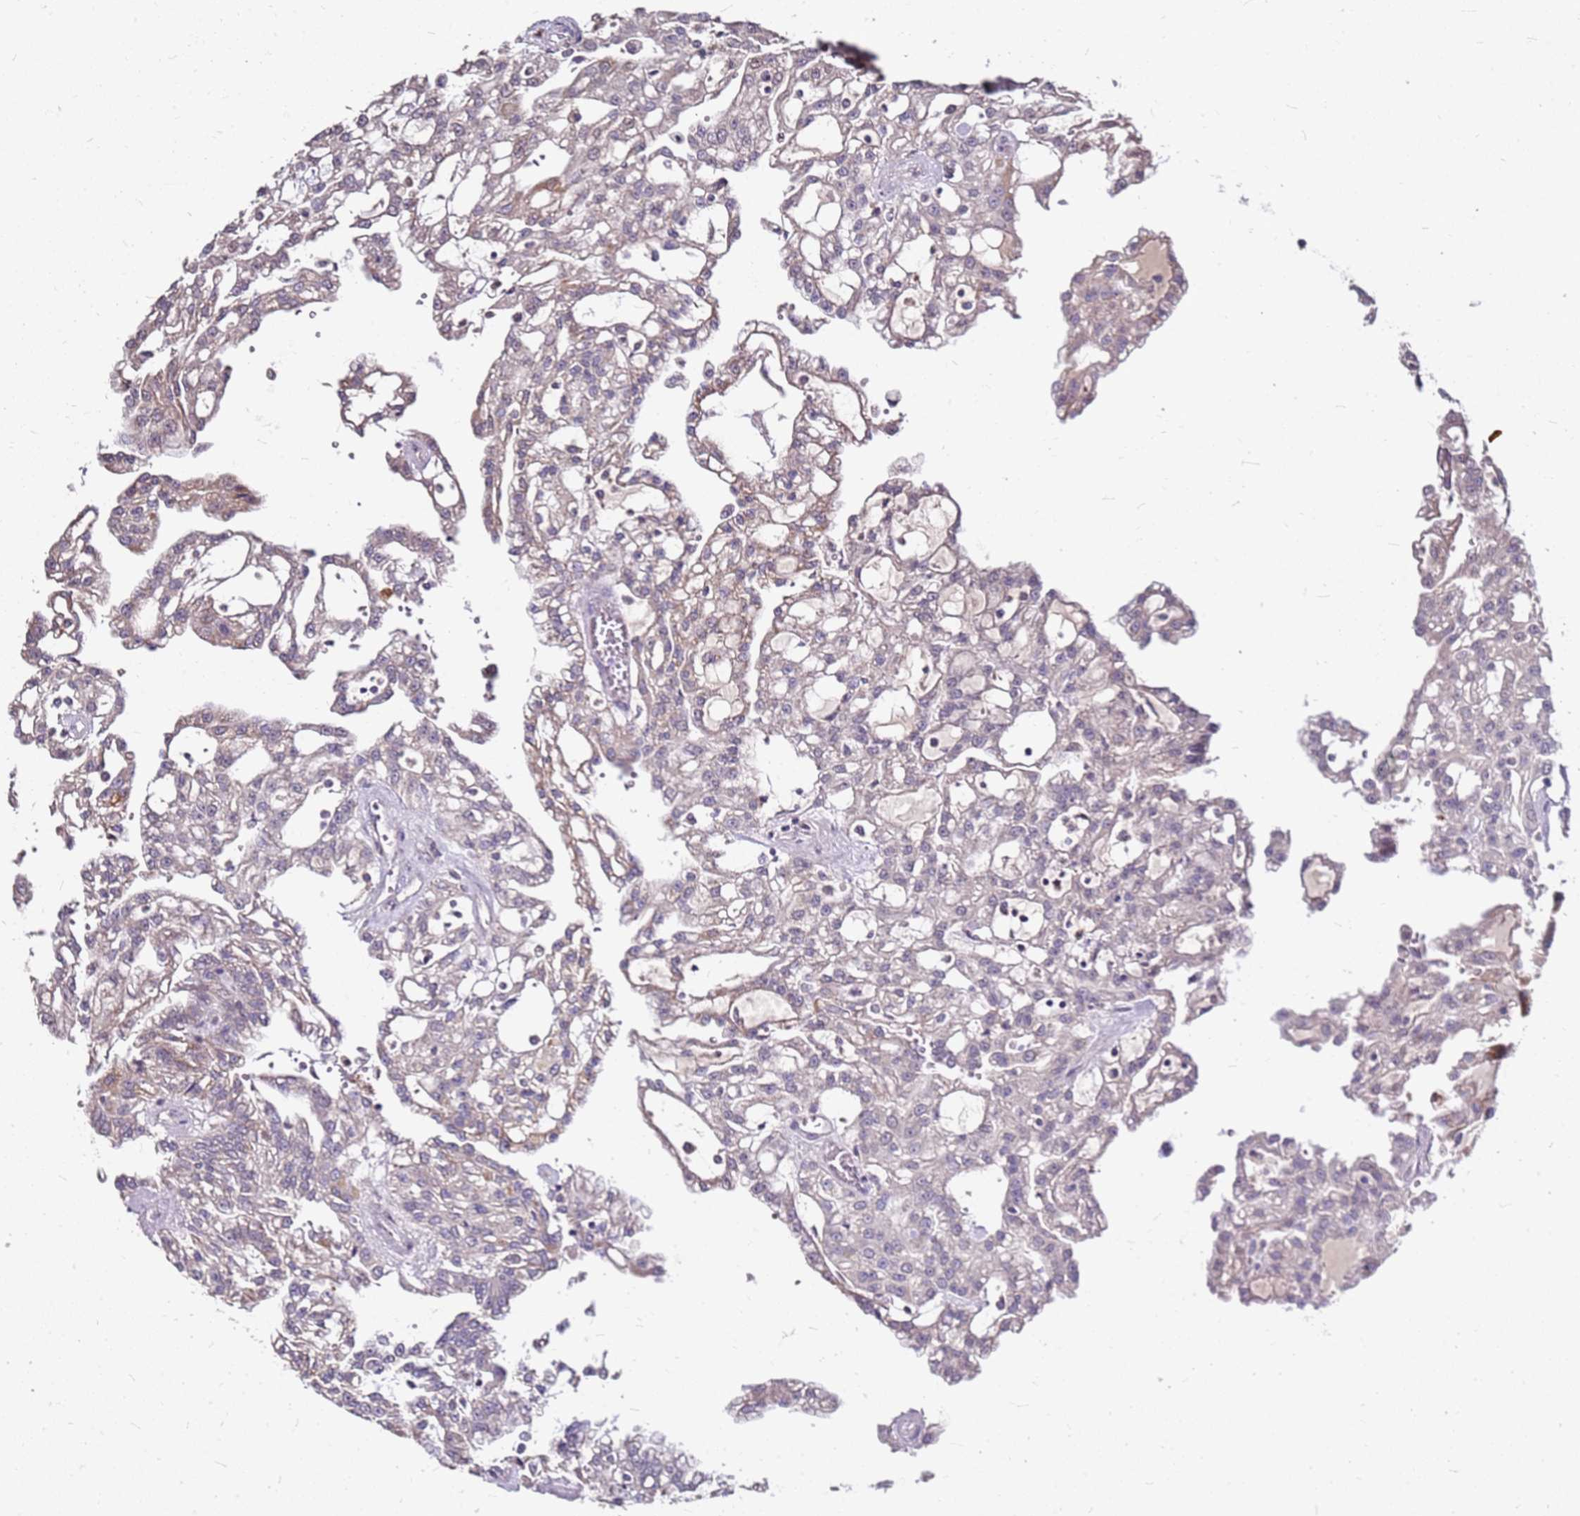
{"staining": {"intensity": "weak", "quantity": "25%-75%", "location": "cytoplasmic/membranous"}, "tissue": "renal cancer", "cell_type": "Tumor cells", "image_type": "cancer", "snomed": [{"axis": "morphology", "description": "Adenocarcinoma, NOS"}, {"axis": "topography", "description": "Kidney"}], "caption": "Brown immunohistochemical staining in renal adenocarcinoma exhibits weak cytoplasmic/membranous expression in about 25%-75% of tumor cells.", "gene": "DCDC2C", "patient": {"sex": "male", "age": 63}}